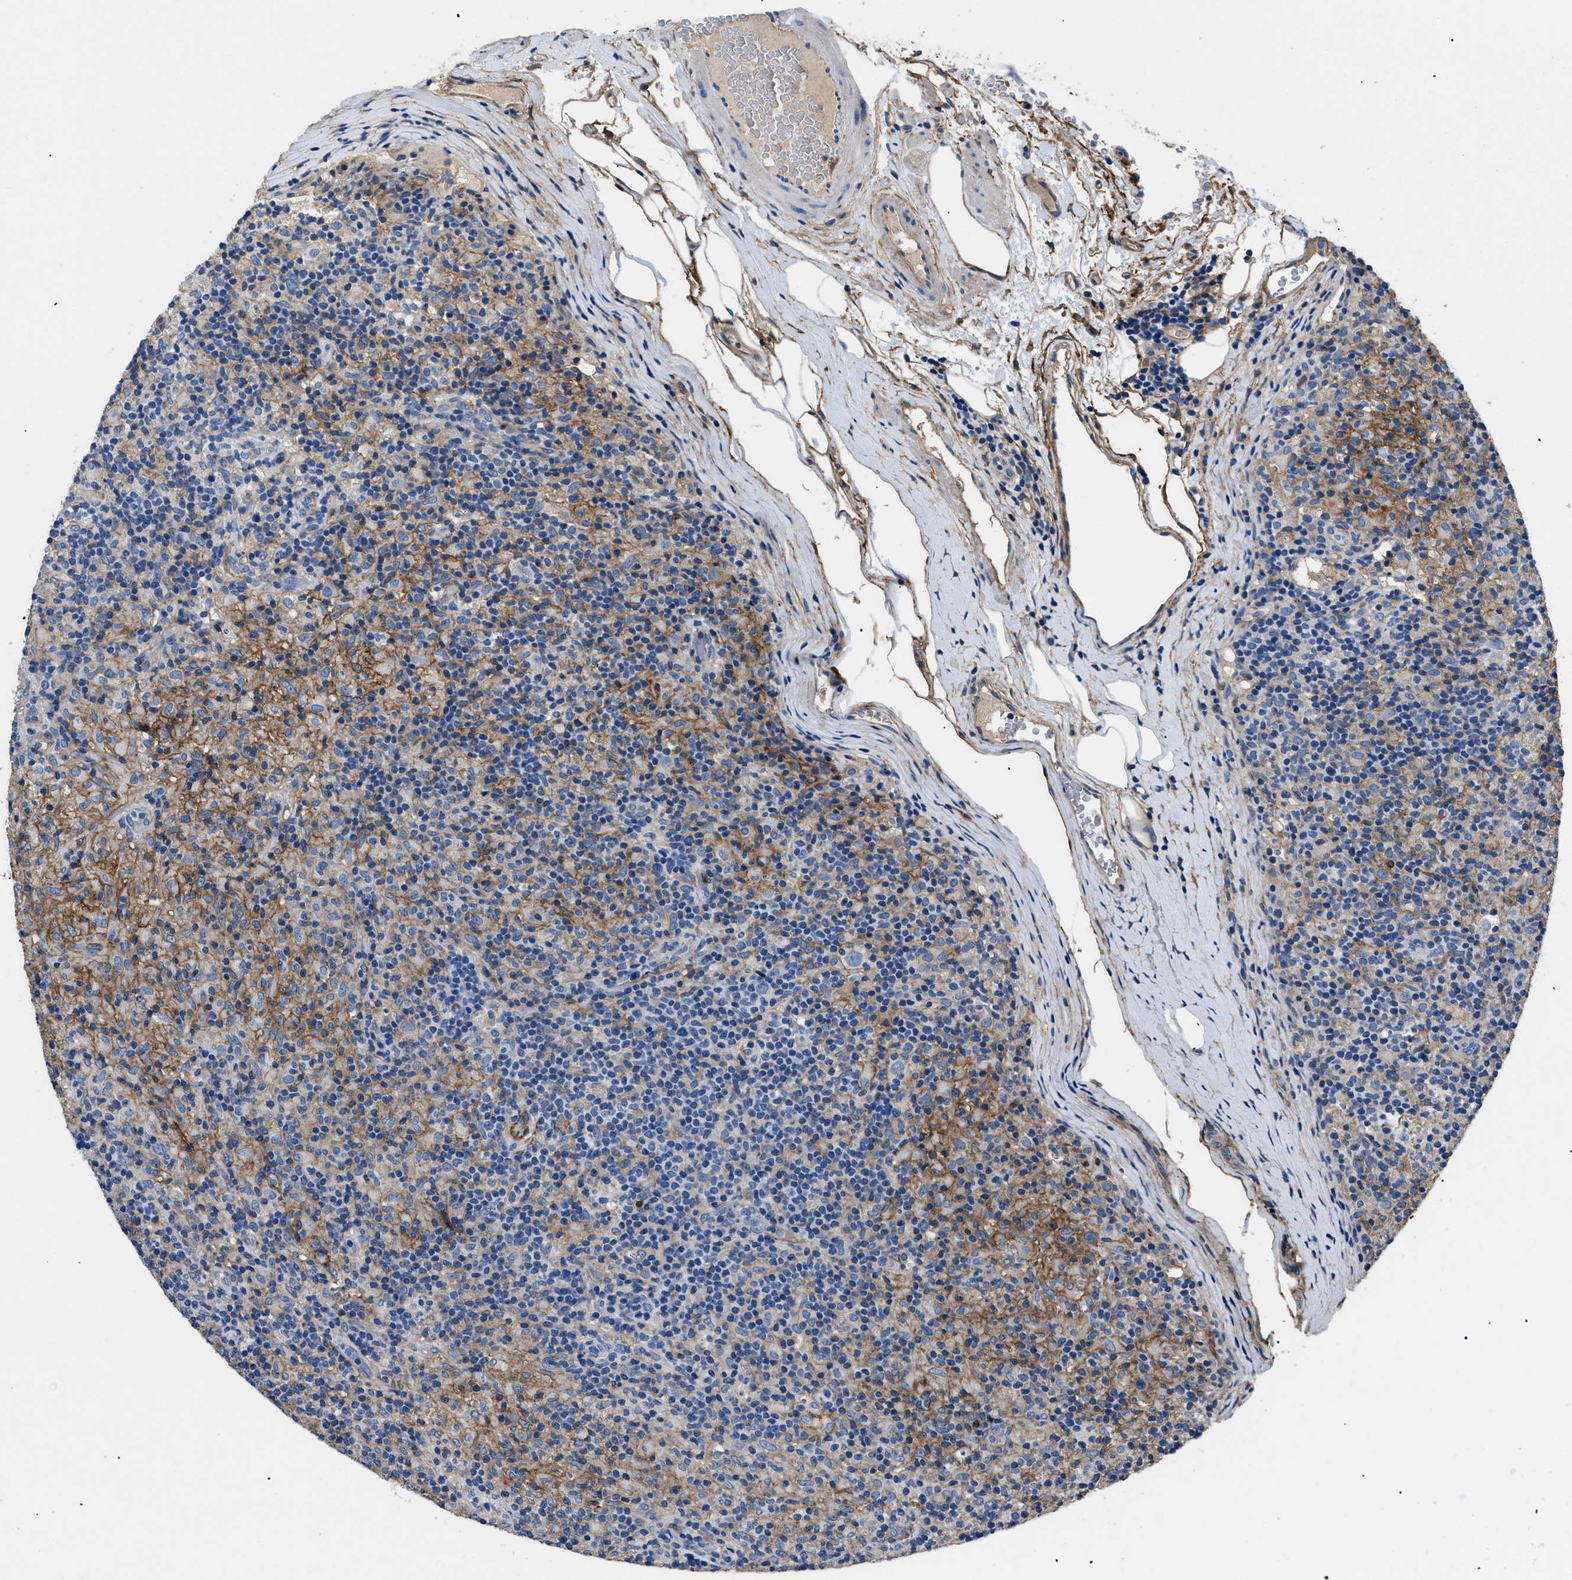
{"staining": {"intensity": "negative", "quantity": "none", "location": "none"}, "tissue": "lymphoma", "cell_type": "Tumor cells", "image_type": "cancer", "snomed": [{"axis": "morphology", "description": "Hodgkin's disease, NOS"}, {"axis": "topography", "description": "Lymph node"}], "caption": "Lymphoma was stained to show a protein in brown. There is no significant staining in tumor cells.", "gene": "CD276", "patient": {"sex": "male", "age": 70}}